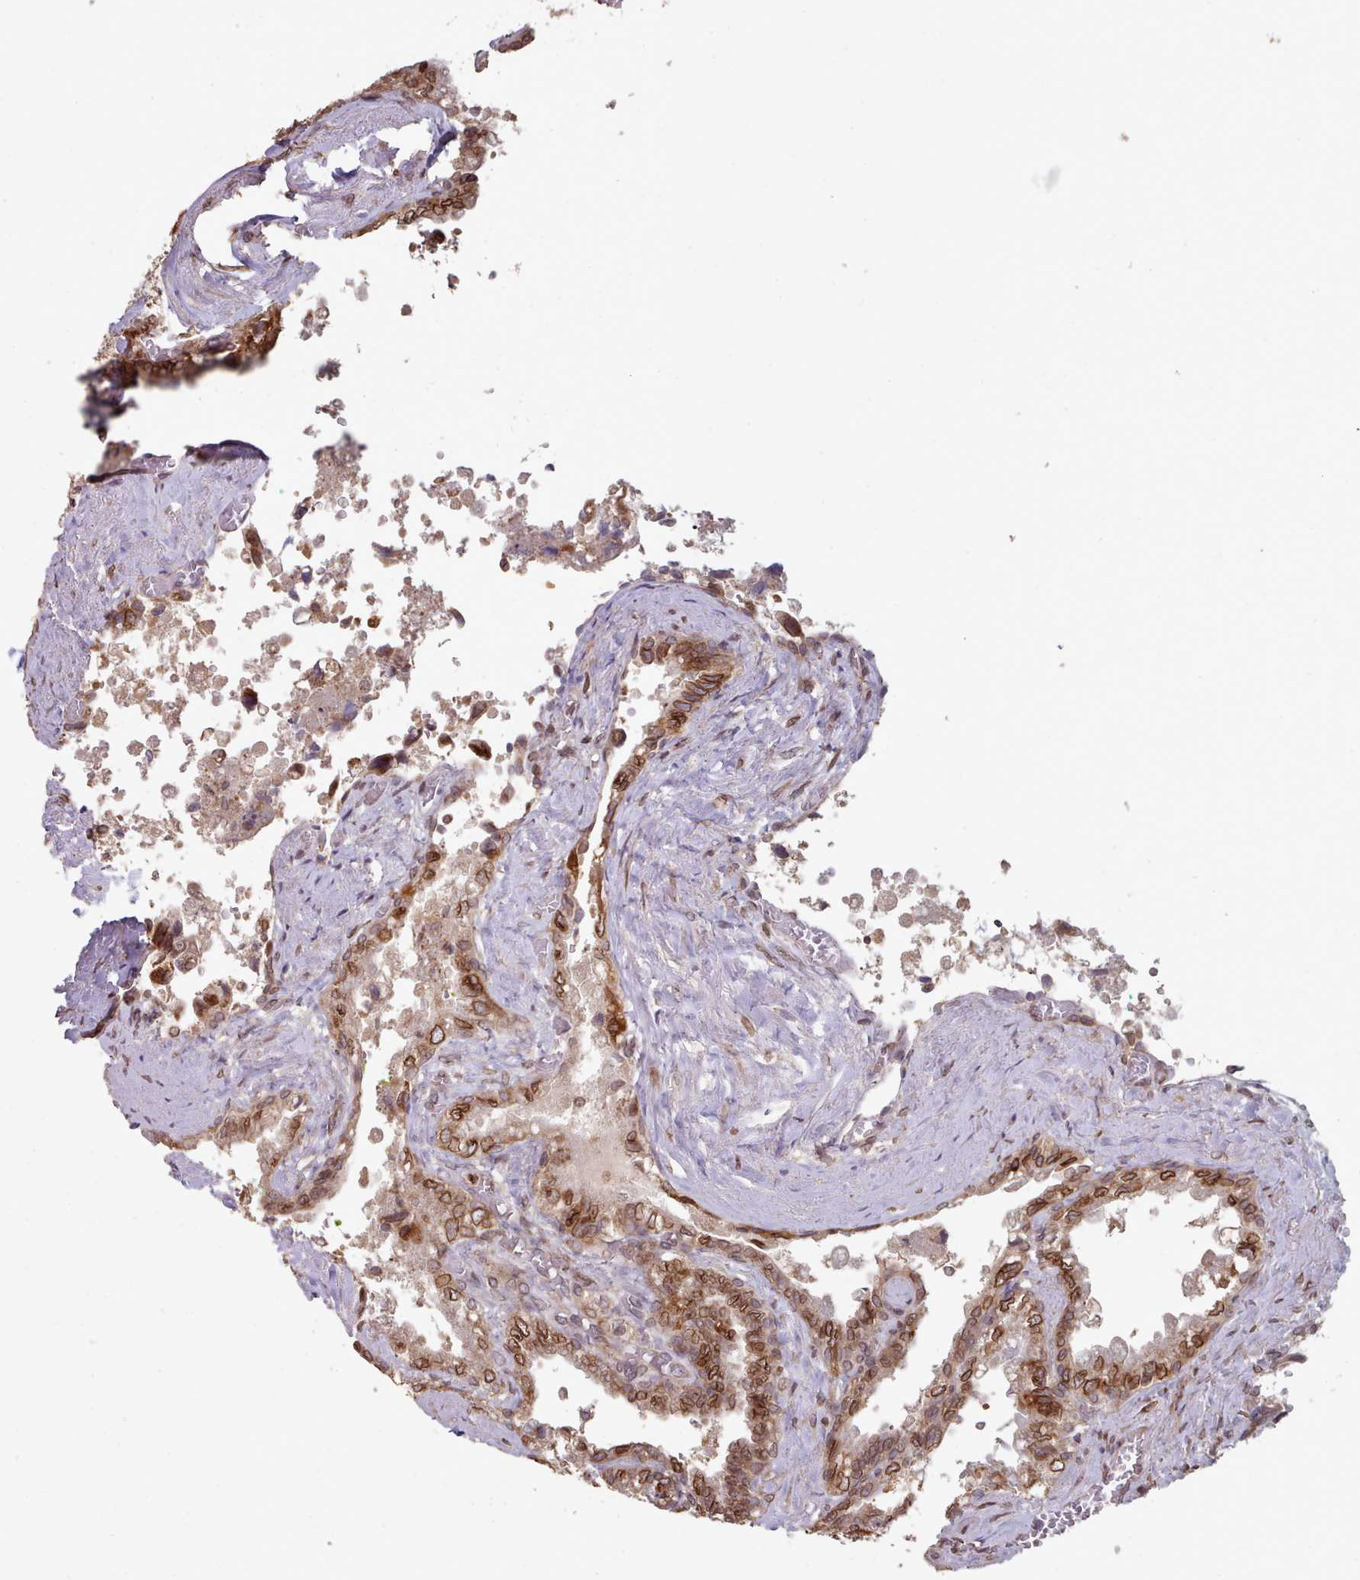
{"staining": {"intensity": "strong", "quantity": ">75%", "location": "cytoplasmic/membranous,nuclear"}, "tissue": "seminal vesicle", "cell_type": "Glandular cells", "image_type": "normal", "snomed": [{"axis": "morphology", "description": "Normal tissue, NOS"}, {"axis": "topography", "description": "Seminal veicle"}, {"axis": "topography", "description": "Peripheral nerve tissue"}], "caption": "This micrograph exhibits IHC staining of unremarkable human seminal vesicle, with high strong cytoplasmic/membranous,nuclear positivity in approximately >75% of glandular cells.", "gene": "TOR1AIP1", "patient": {"sex": "male", "age": 60}}